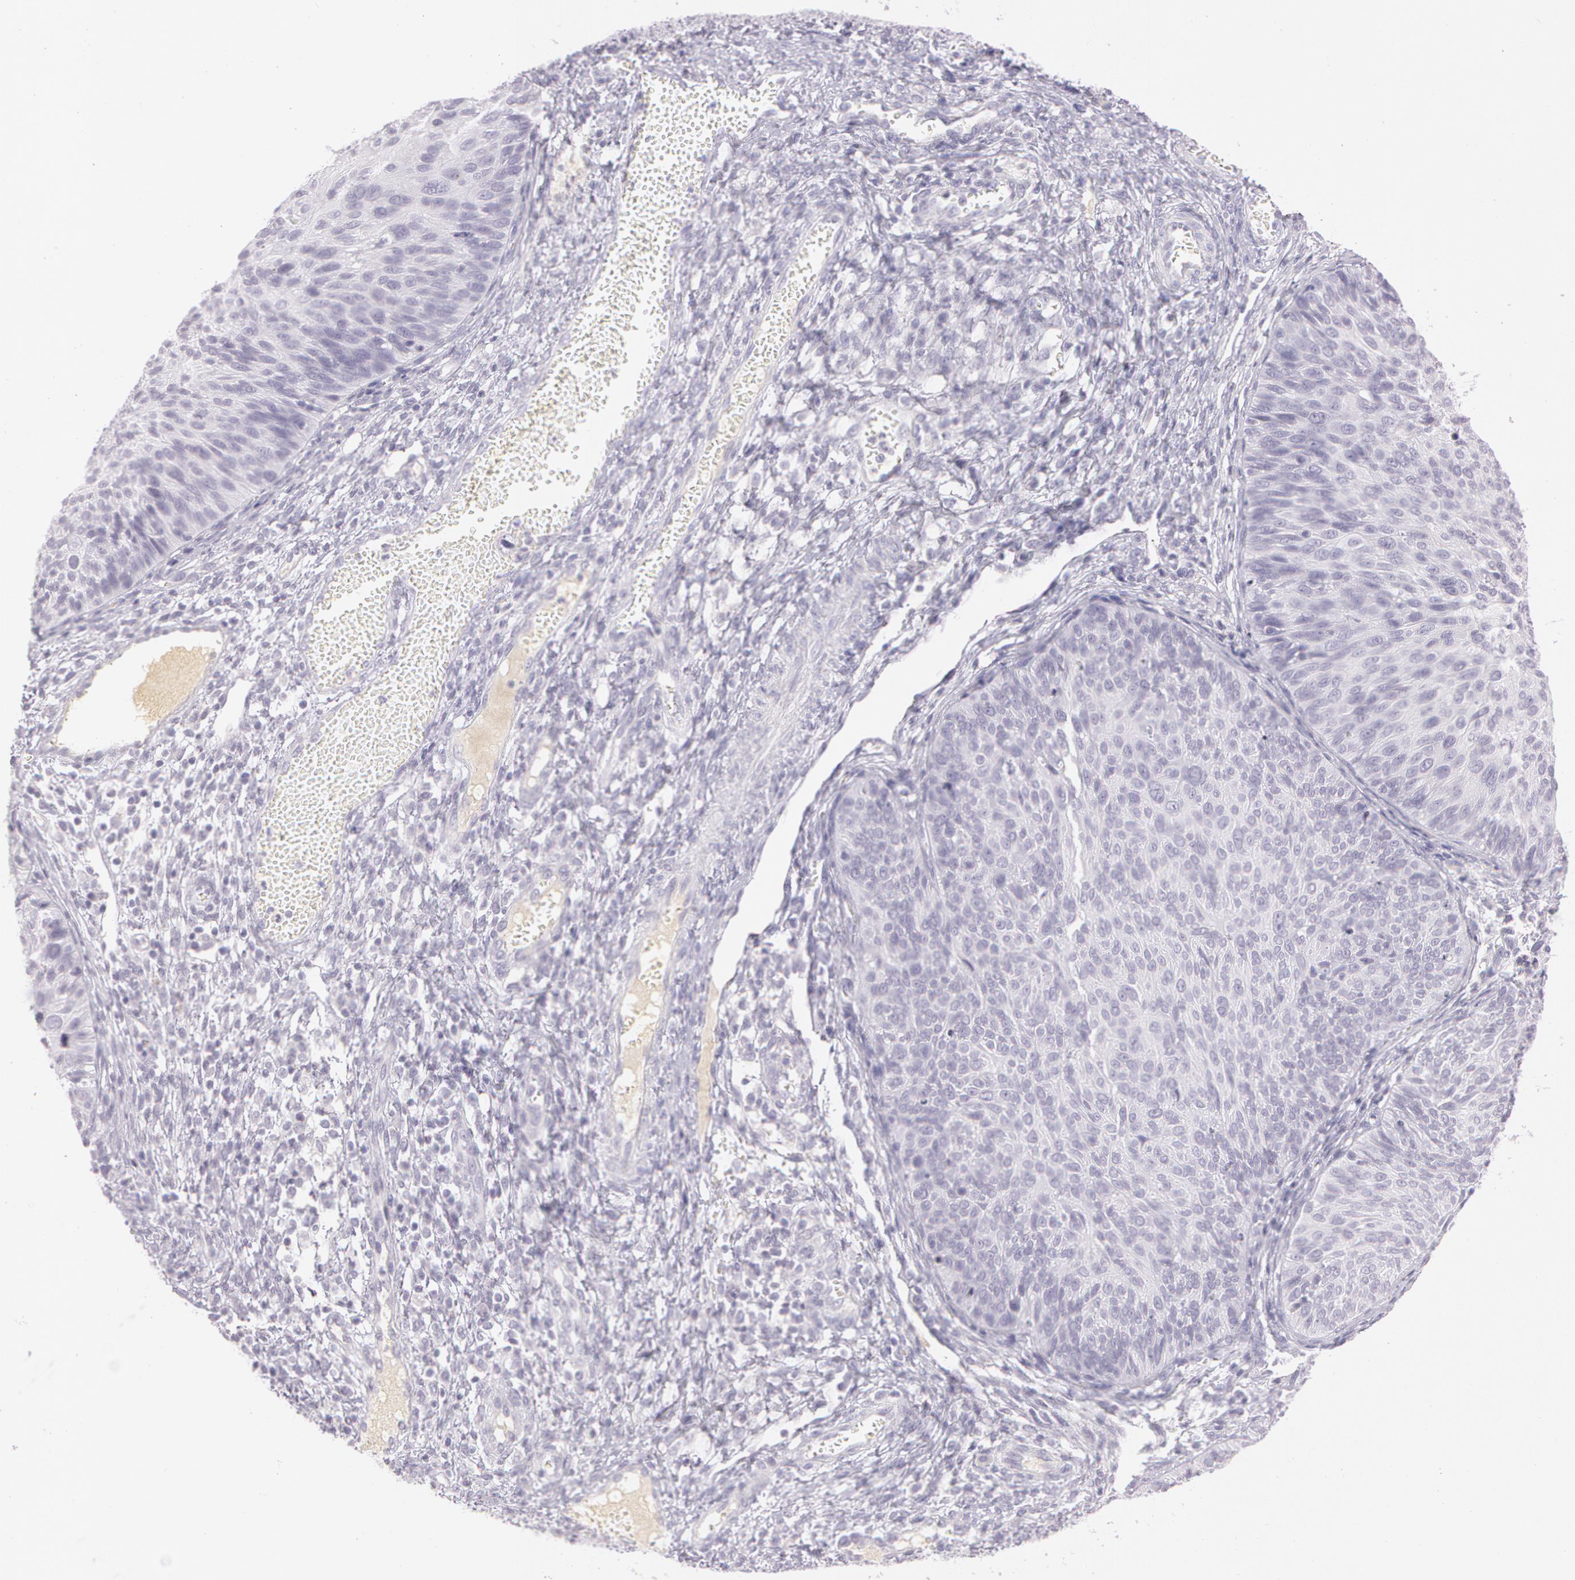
{"staining": {"intensity": "negative", "quantity": "none", "location": "none"}, "tissue": "cervical cancer", "cell_type": "Tumor cells", "image_type": "cancer", "snomed": [{"axis": "morphology", "description": "Squamous cell carcinoma, NOS"}, {"axis": "topography", "description": "Cervix"}], "caption": "Immunohistochemistry (IHC) of squamous cell carcinoma (cervical) exhibits no staining in tumor cells.", "gene": "OTC", "patient": {"sex": "female", "age": 36}}